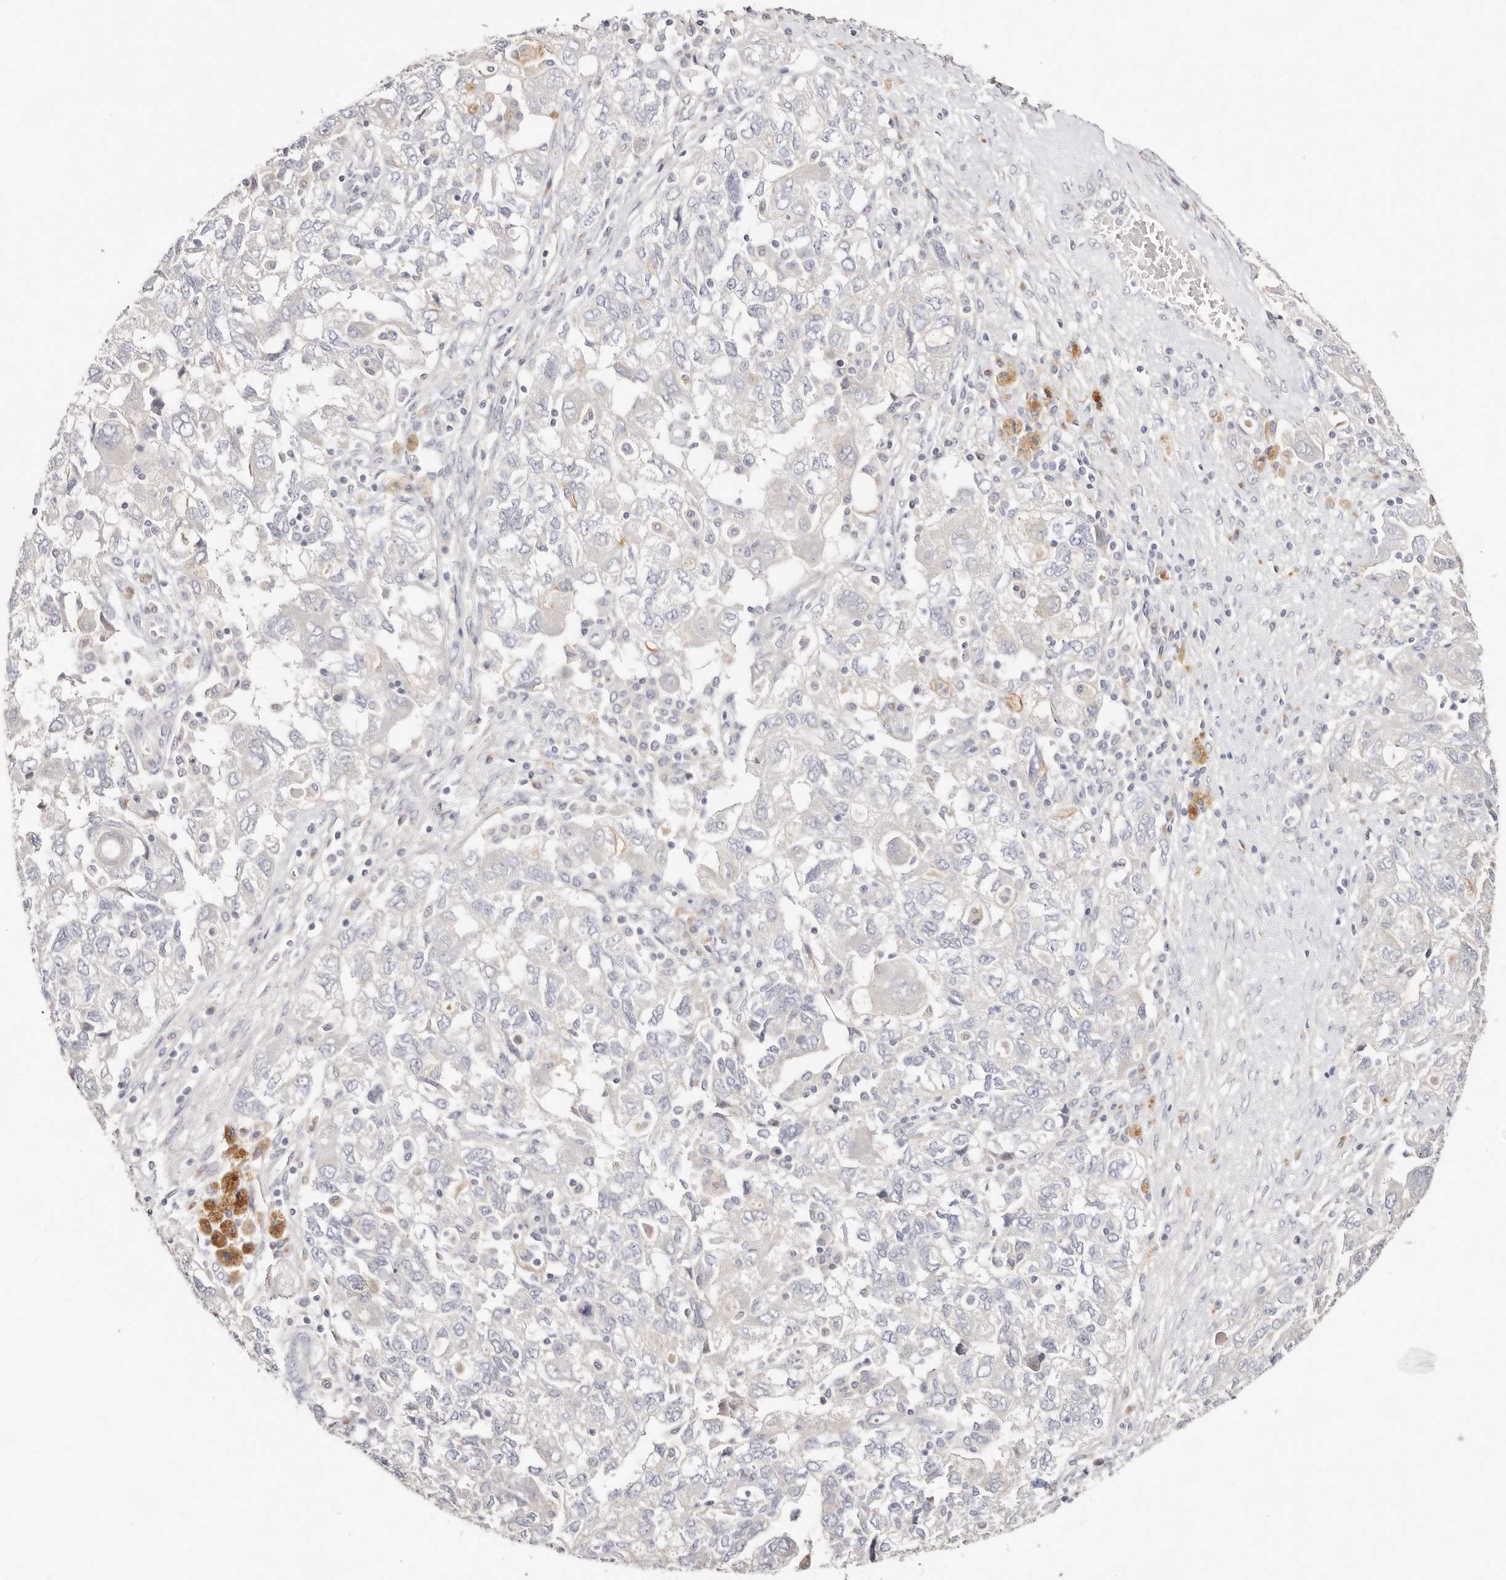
{"staining": {"intensity": "weak", "quantity": "<25%", "location": "cytoplasmic/membranous"}, "tissue": "ovarian cancer", "cell_type": "Tumor cells", "image_type": "cancer", "snomed": [{"axis": "morphology", "description": "Carcinoma, NOS"}, {"axis": "morphology", "description": "Cystadenocarcinoma, serous, NOS"}, {"axis": "topography", "description": "Ovary"}], "caption": "Immunohistochemistry (IHC) of human ovarian carcinoma exhibits no positivity in tumor cells.", "gene": "DNASE1", "patient": {"sex": "female", "age": 69}}